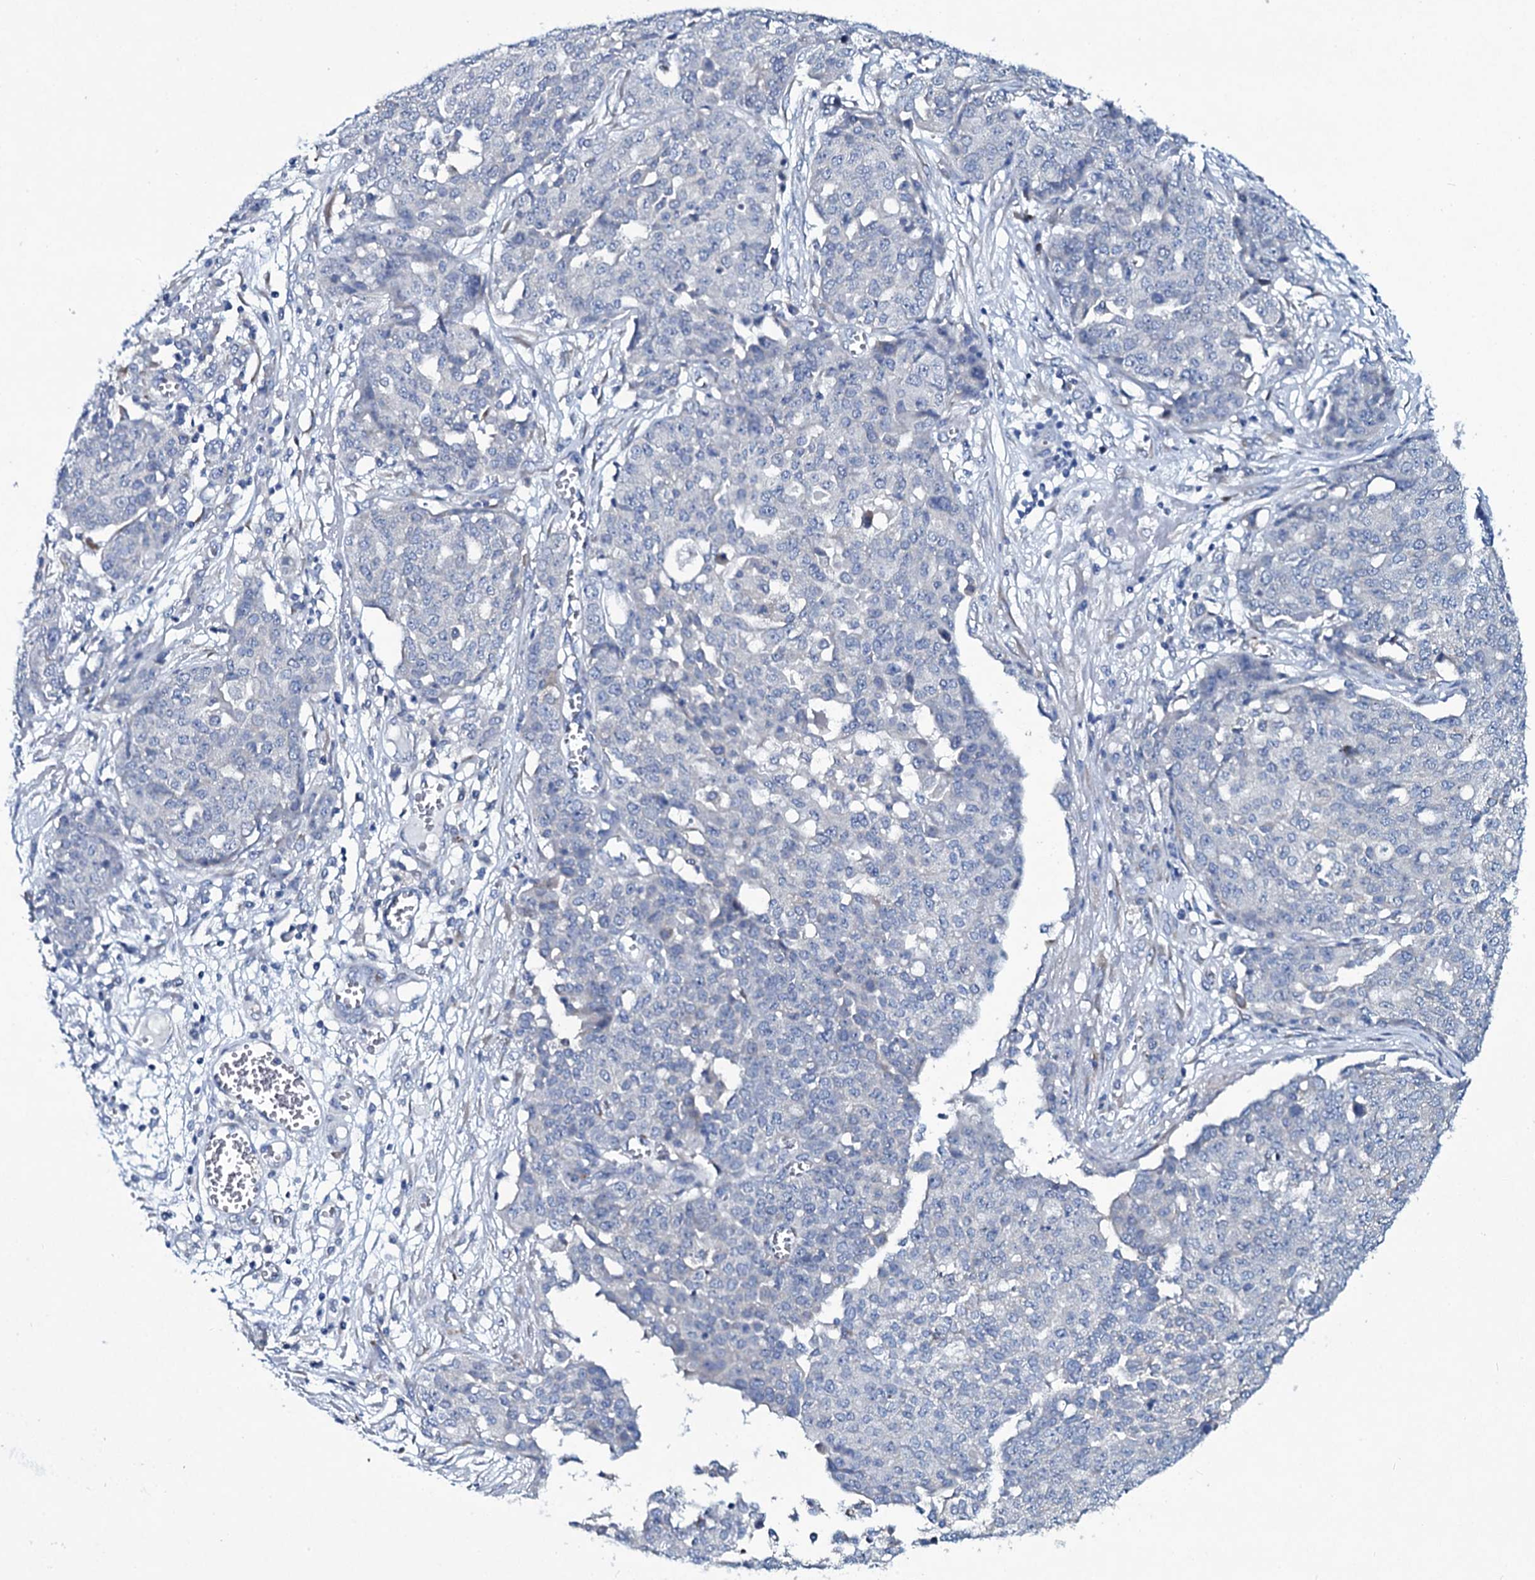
{"staining": {"intensity": "negative", "quantity": "none", "location": "none"}, "tissue": "ovarian cancer", "cell_type": "Tumor cells", "image_type": "cancer", "snomed": [{"axis": "morphology", "description": "Cystadenocarcinoma, serous, NOS"}, {"axis": "topography", "description": "Soft tissue"}, {"axis": "topography", "description": "Ovary"}], "caption": "This is a image of immunohistochemistry (IHC) staining of serous cystadenocarcinoma (ovarian), which shows no positivity in tumor cells. (DAB (3,3'-diaminobenzidine) IHC with hematoxylin counter stain).", "gene": "TPGS2", "patient": {"sex": "female", "age": 57}}